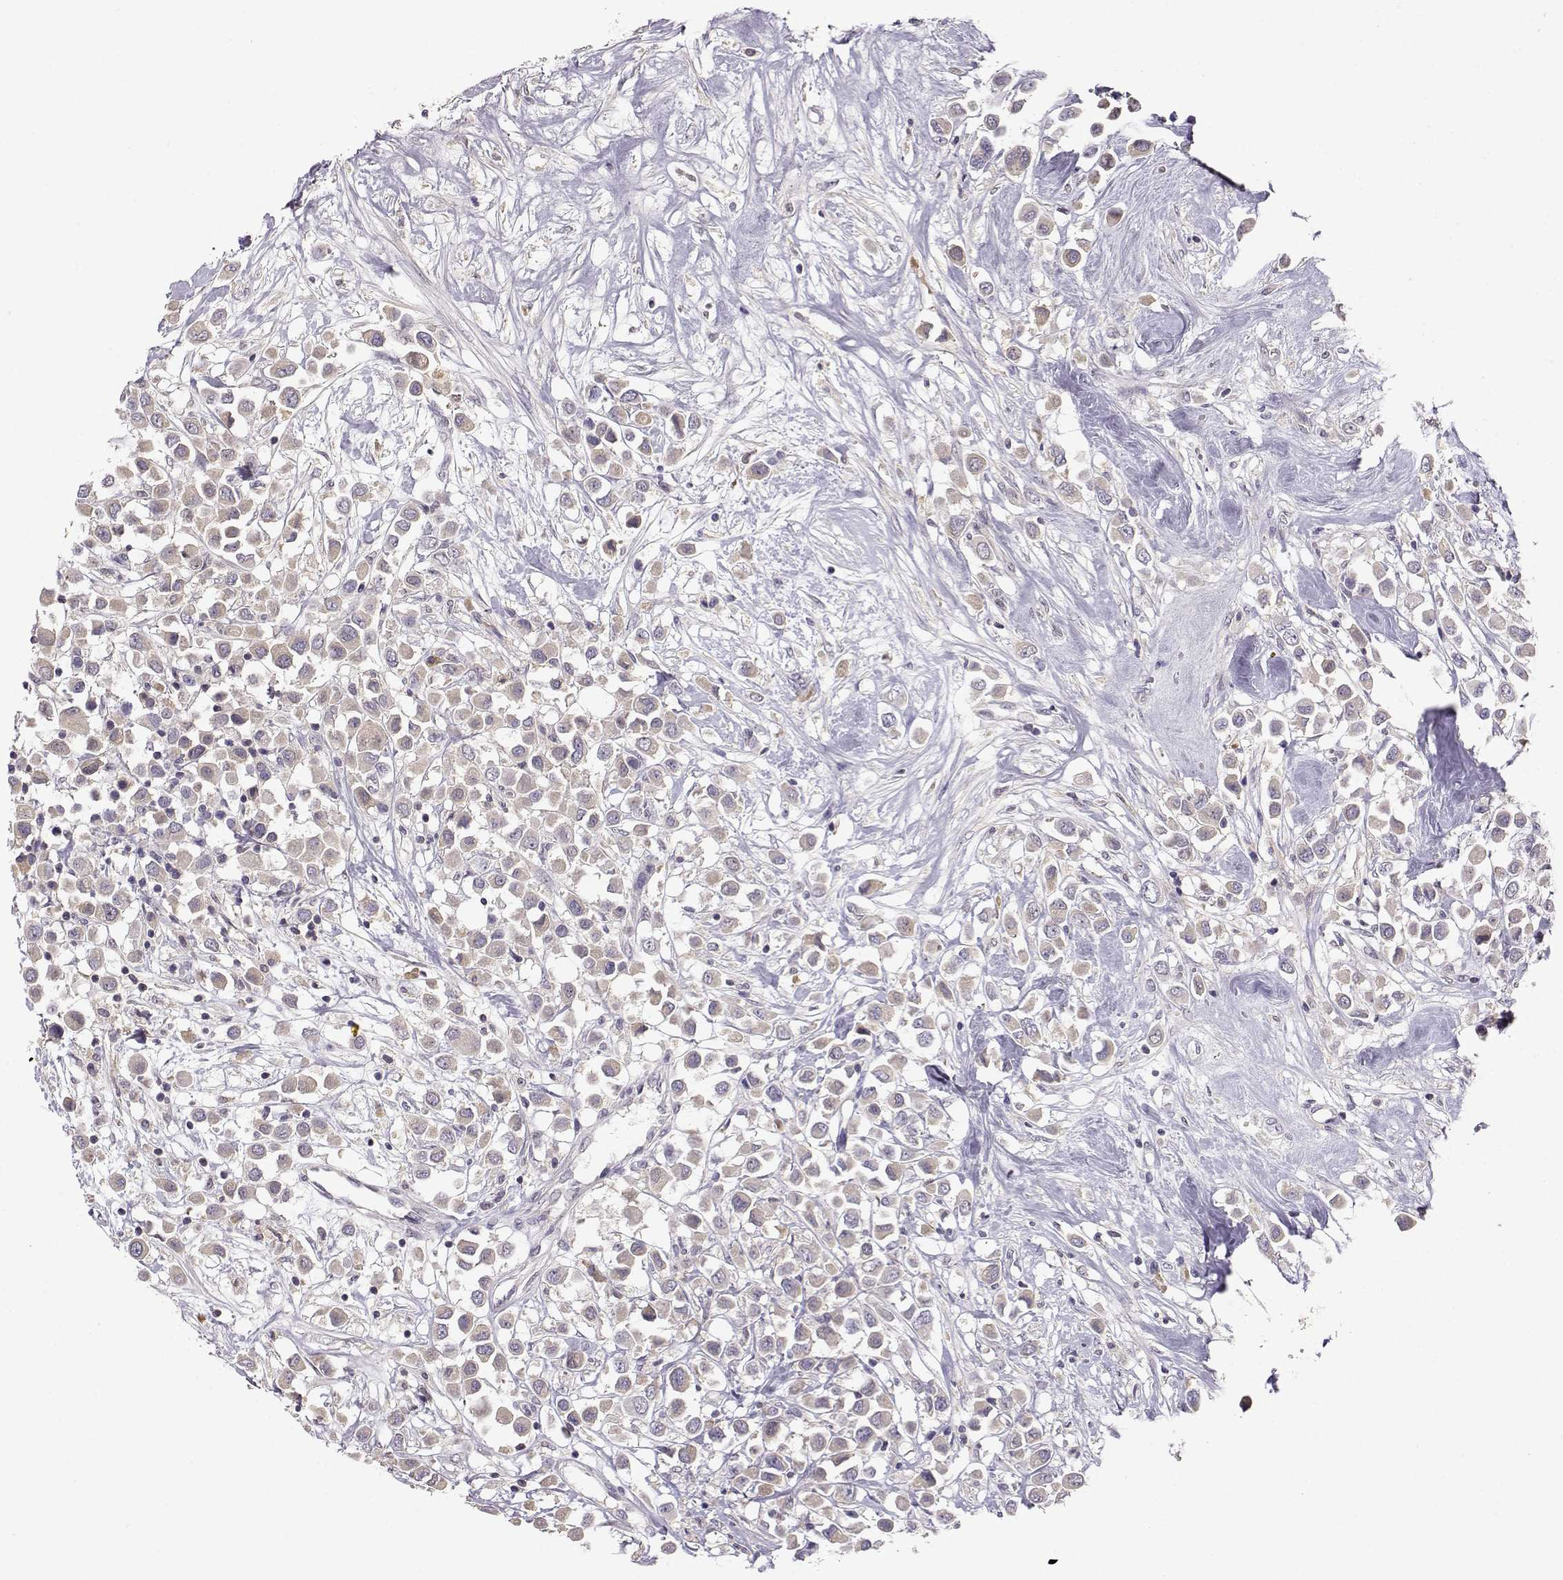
{"staining": {"intensity": "weak", "quantity": "<25%", "location": "cytoplasmic/membranous"}, "tissue": "breast cancer", "cell_type": "Tumor cells", "image_type": "cancer", "snomed": [{"axis": "morphology", "description": "Duct carcinoma"}, {"axis": "topography", "description": "Breast"}], "caption": "The histopathology image demonstrates no staining of tumor cells in invasive ductal carcinoma (breast).", "gene": "TACR1", "patient": {"sex": "female", "age": 61}}